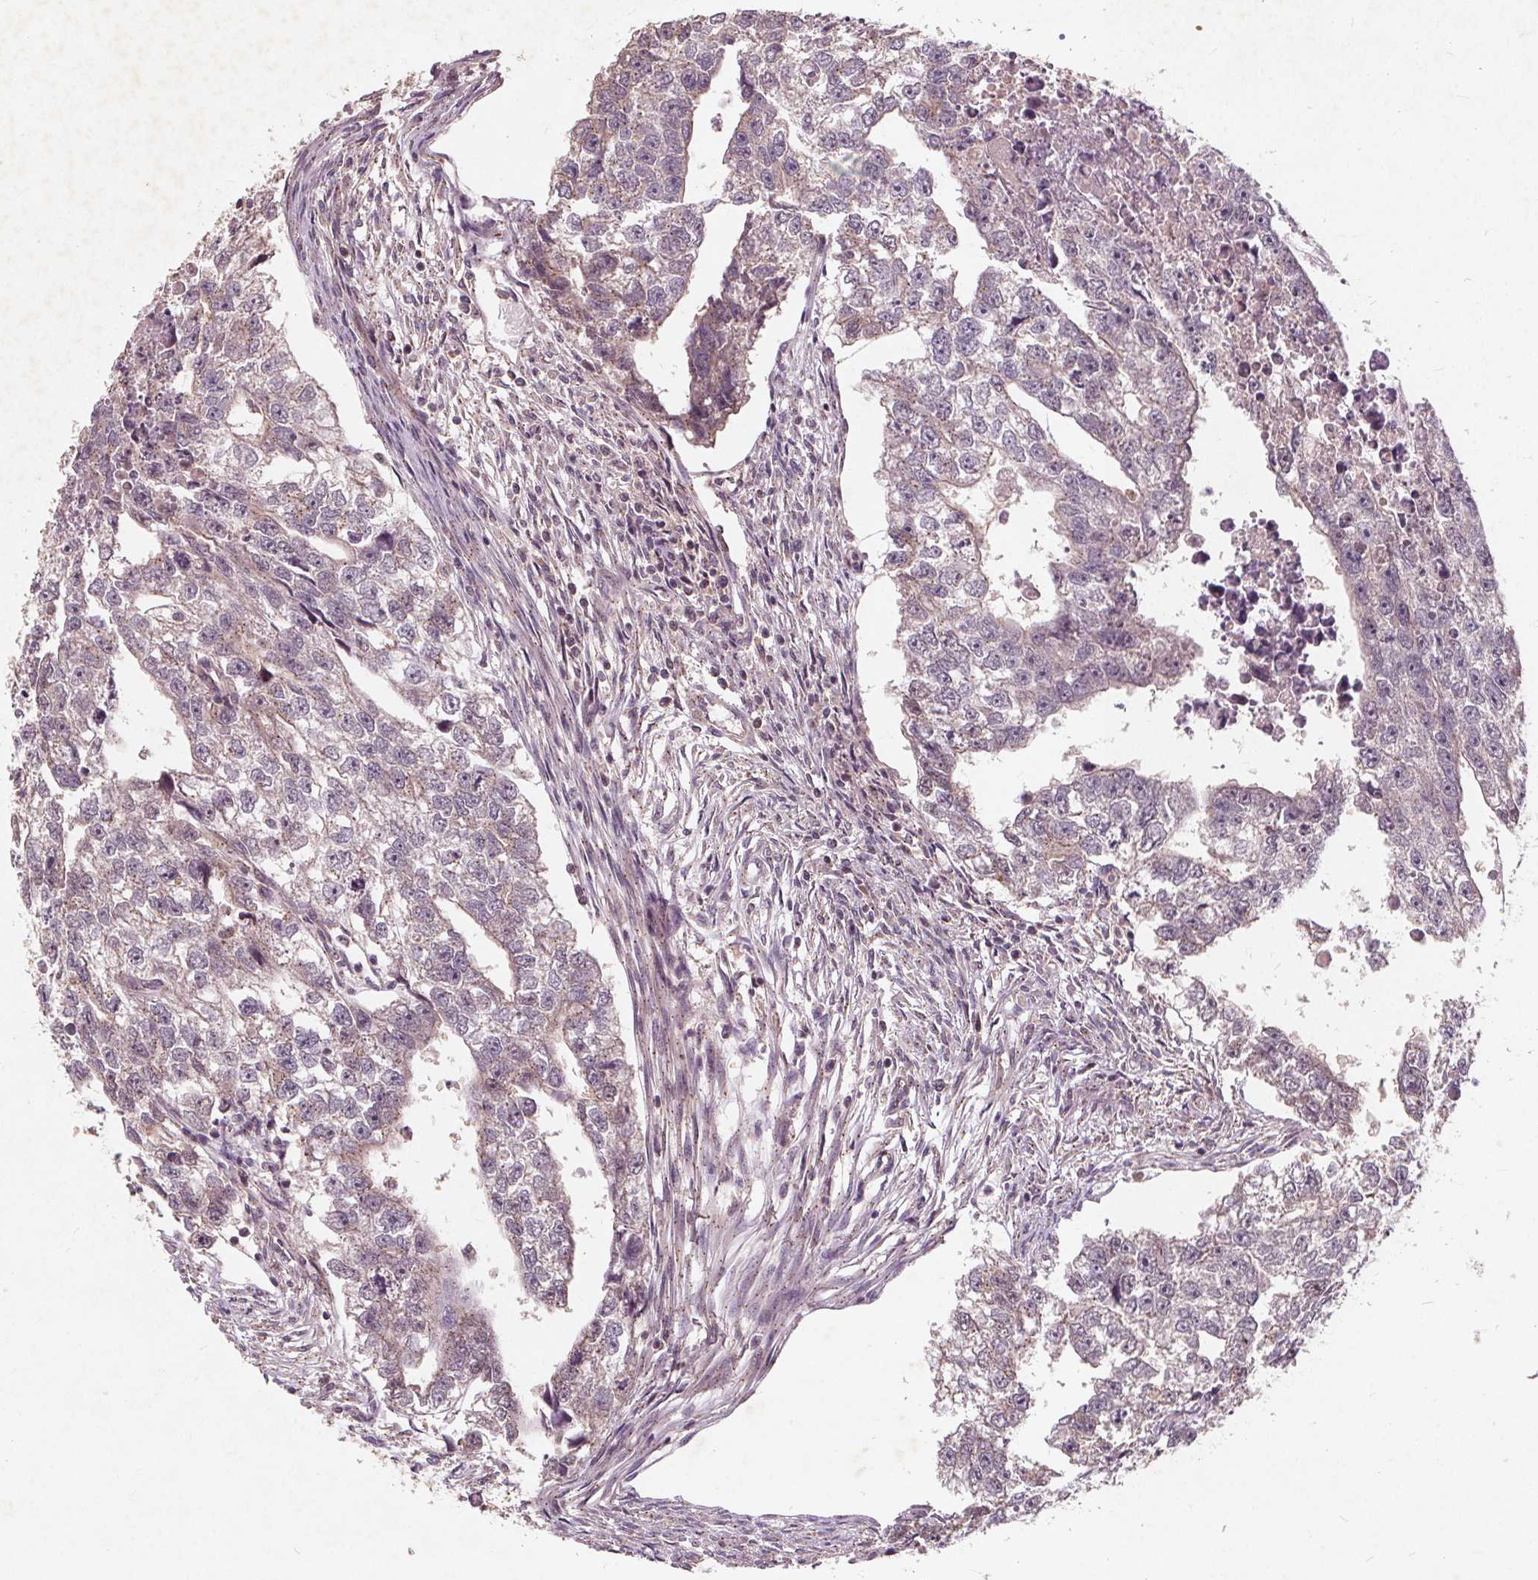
{"staining": {"intensity": "negative", "quantity": "none", "location": "none"}, "tissue": "testis cancer", "cell_type": "Tumor cells", "image_type": "cancer", "snomed": [{"axis": "morphology", "description": "Carcinoma, Embryonal, NOS"}, {"axis": "morphology", "description": "Teratoma, malignant, NOS"}, {"axis": "topography", "description": "Testis"}], "caption": "This is an immunohistochemistry photomicrograph of human testis cancer (malignant teratoma). There is no expression in tumor cells.", "gene": "CSNK1G2", "patient": {"sex": "male", "age": 44}}